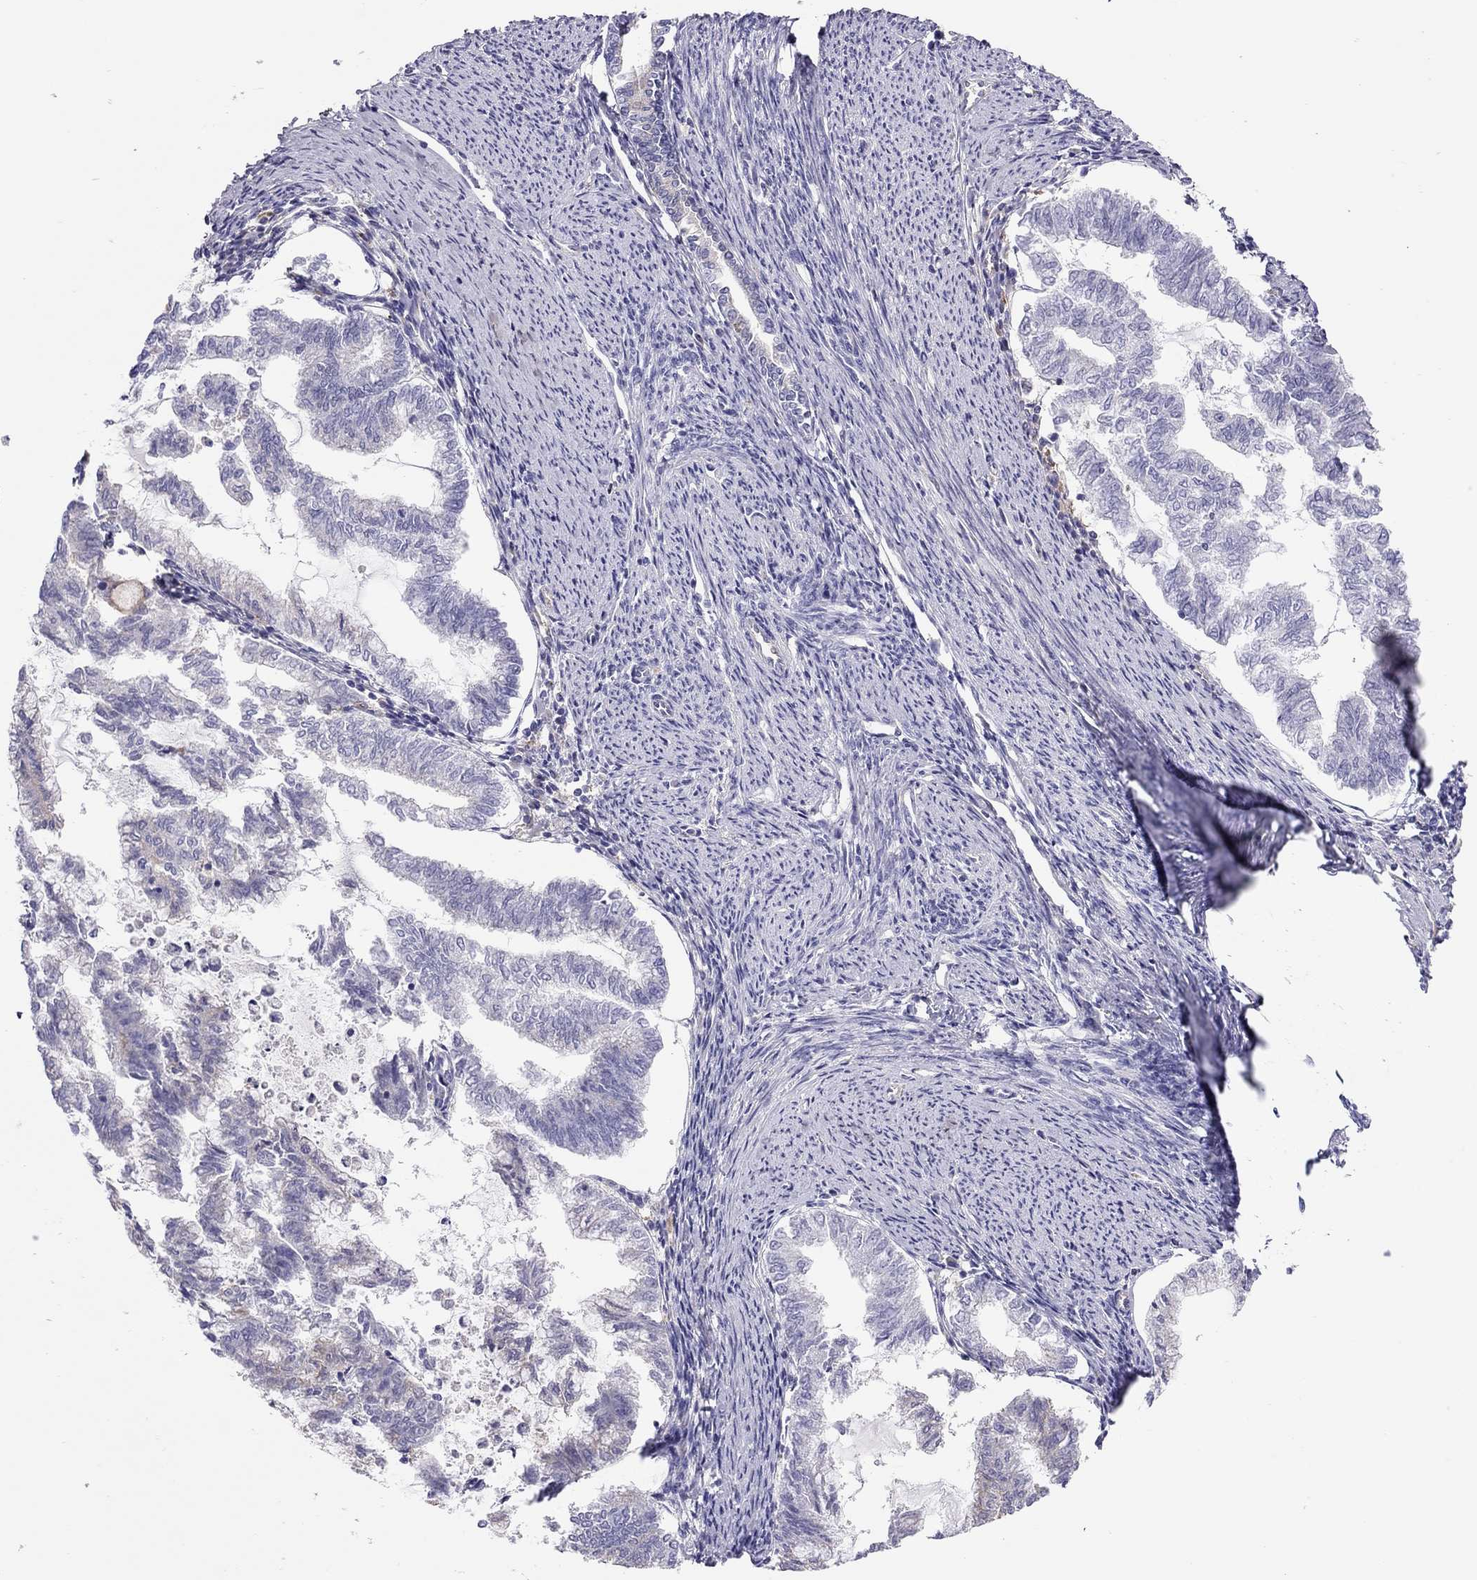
{"staining": {"intensity": "weak", "quantity": "<25%", "location": "cytoplasmic/membranous"}, "tissue": "endometrial cancer", "cell_type": "Tumor cells", "image_type": "cancer", "snomed": [{"axis": "morphology", "description": "Adenocarcinoma, NOS"}, {"axis": "topography", "description": "Endometrium"}], "caption": "Immunohistochemical staining of human adenocarcinoma (endometrial) shows no significant positivity in tumor cells.", "gene": "ALOX15B", "patient": {"sex": "female", "age": 79}}